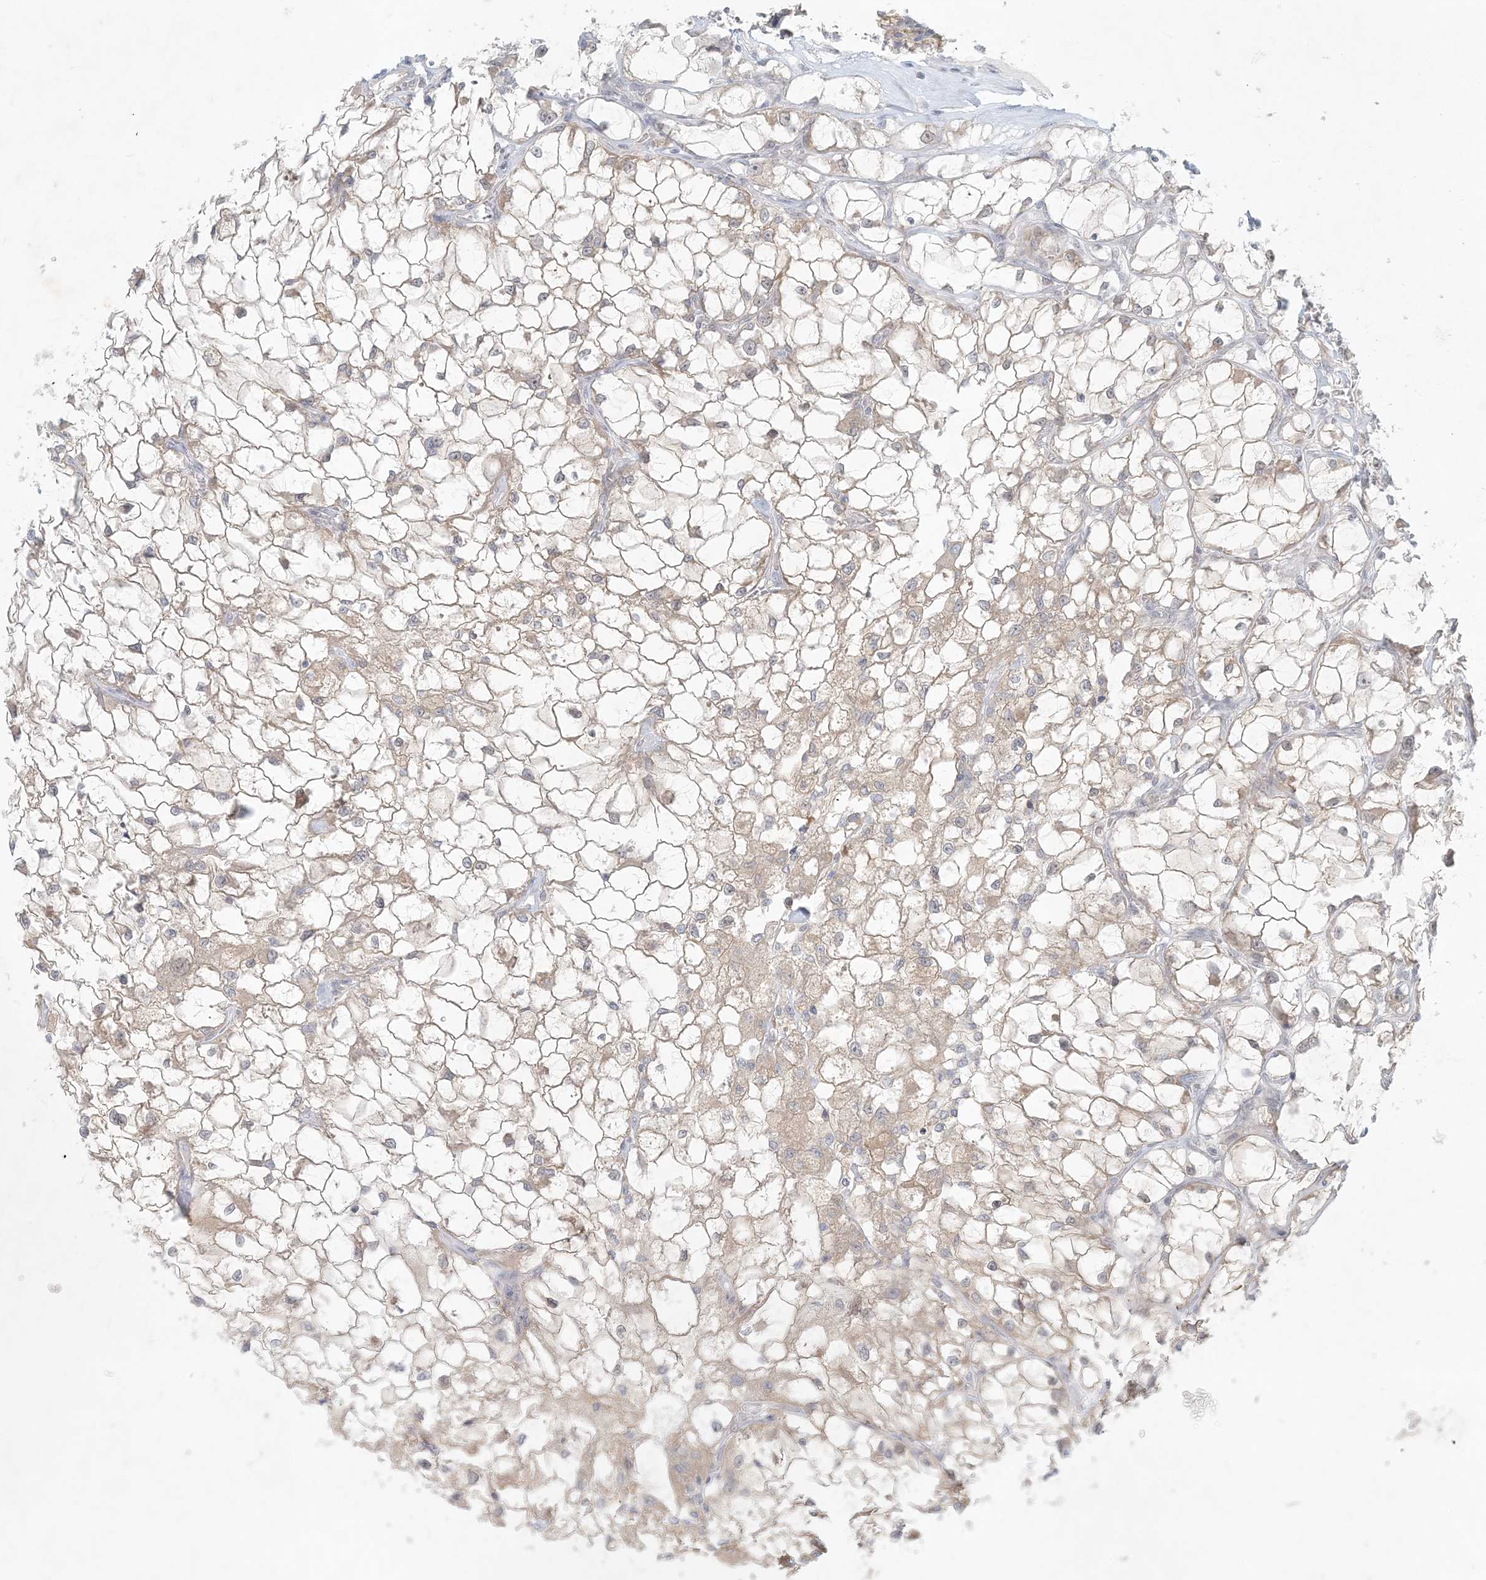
{"staining": {"intensity": "weak", "quantity": "25%-75%", "location": "cytoplasmic/membranous"}, "tissue": "renal cancer", "cell_type": "Tumor cells", "image_type": "cancer", "snomed": [{"axis": "morphology", "description": "Adenocarcinoma, NOS"}, {"axis": "topography", "description": "Kidney"}], "caption": "This is an image of immunohistochemistry (IHC) staining of renal adenocarcinoma, which shows weak positivity in the cytoplasmic/membranous of tumor cells.", "gene": "OBI1", "patient": {"sex": "female", "age": 69}}